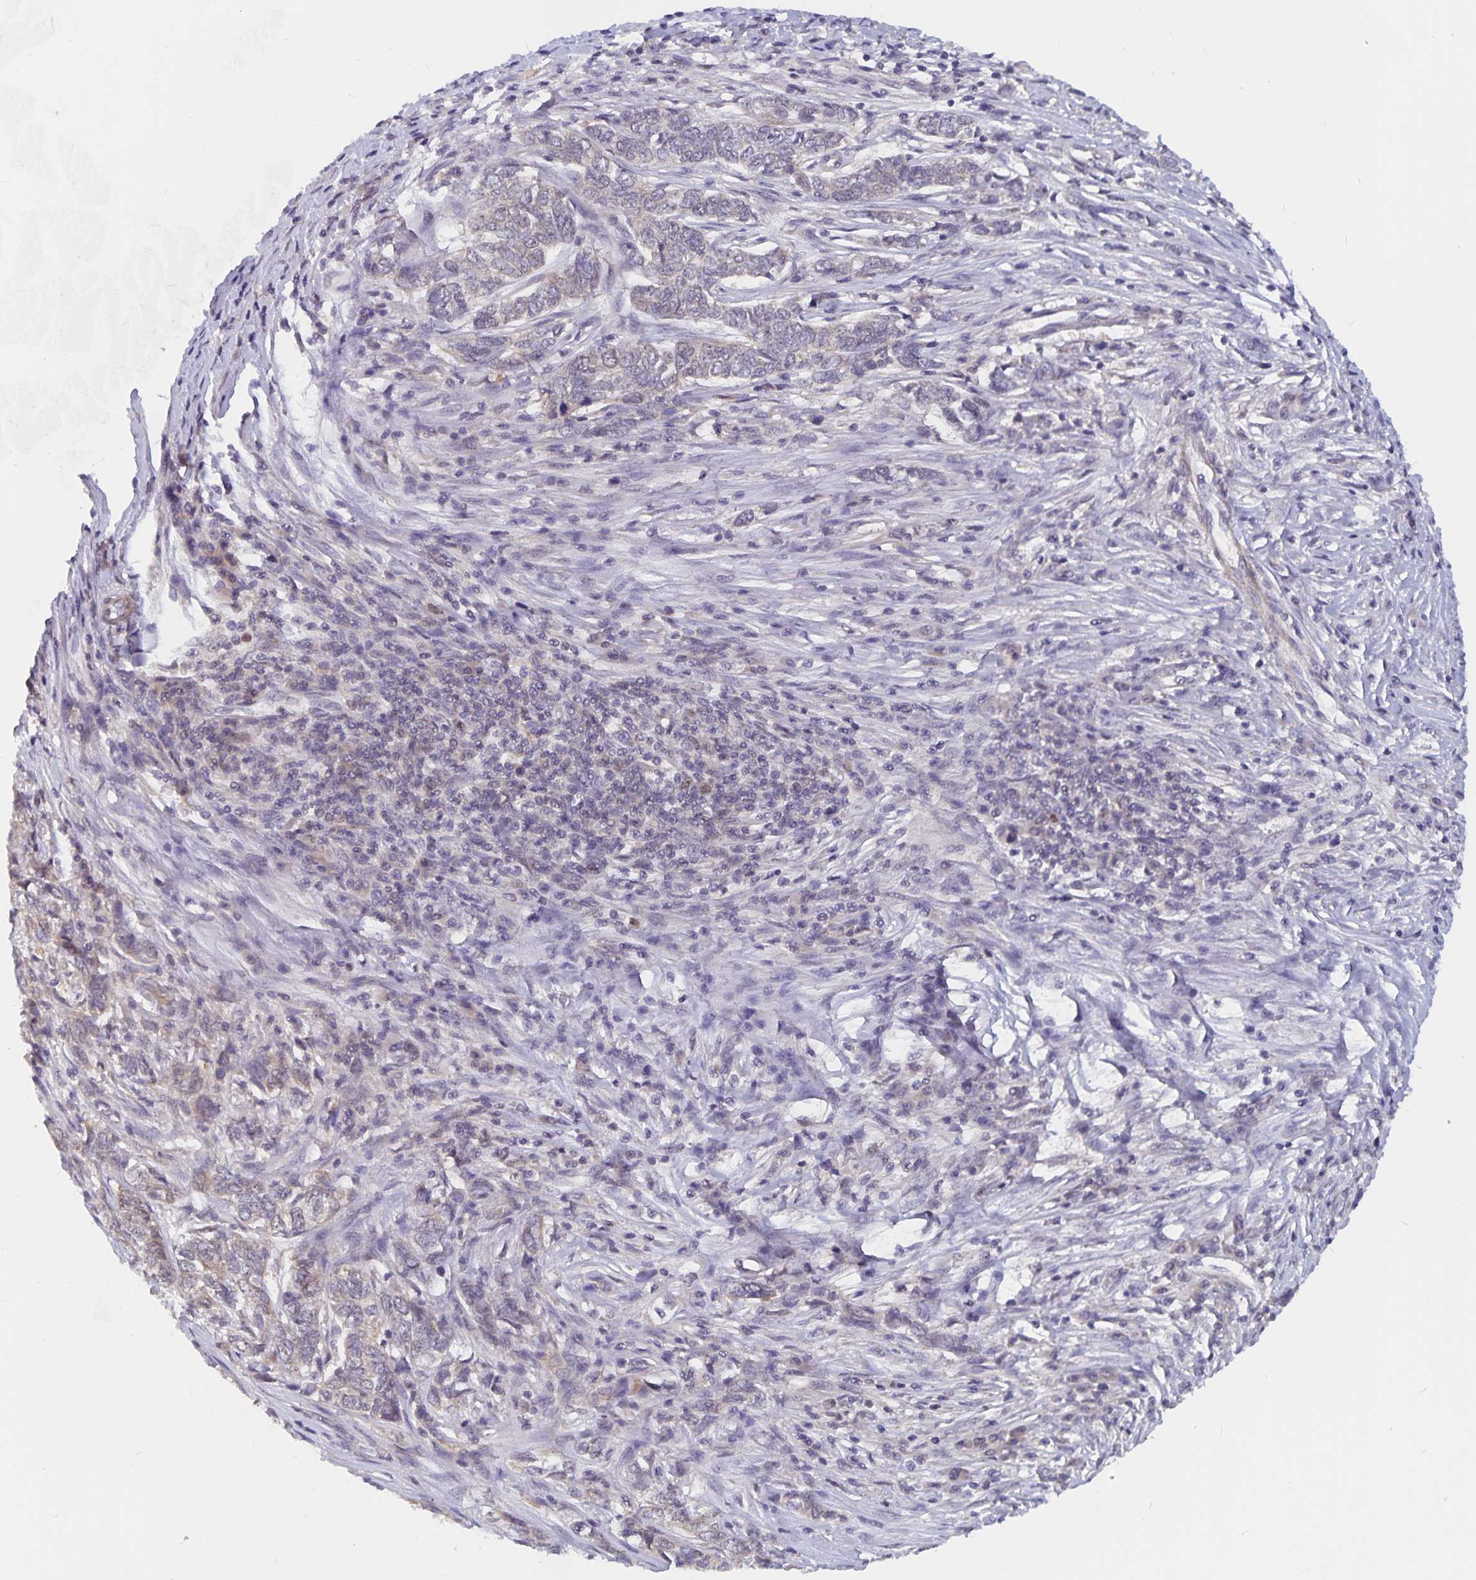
{"staining": {"intensity": "negative", "quantity": "none", "location": "none"}, "tissue": "skin cancer", "cell_type": "Tumor cells", "image_type": "cancer", "snomed": [{"axis": "morphology", "description": "Basal cell carcinoma"}, {"axis": "topography", "description": "Skin"}], "caption": "Immunohistochemical staining of skin cancer (basal cell carcinoma) exhibits no significant positivity in tumor cells.", "gene": "BAG6", "patient": {"sex": "female", "age": 65}}